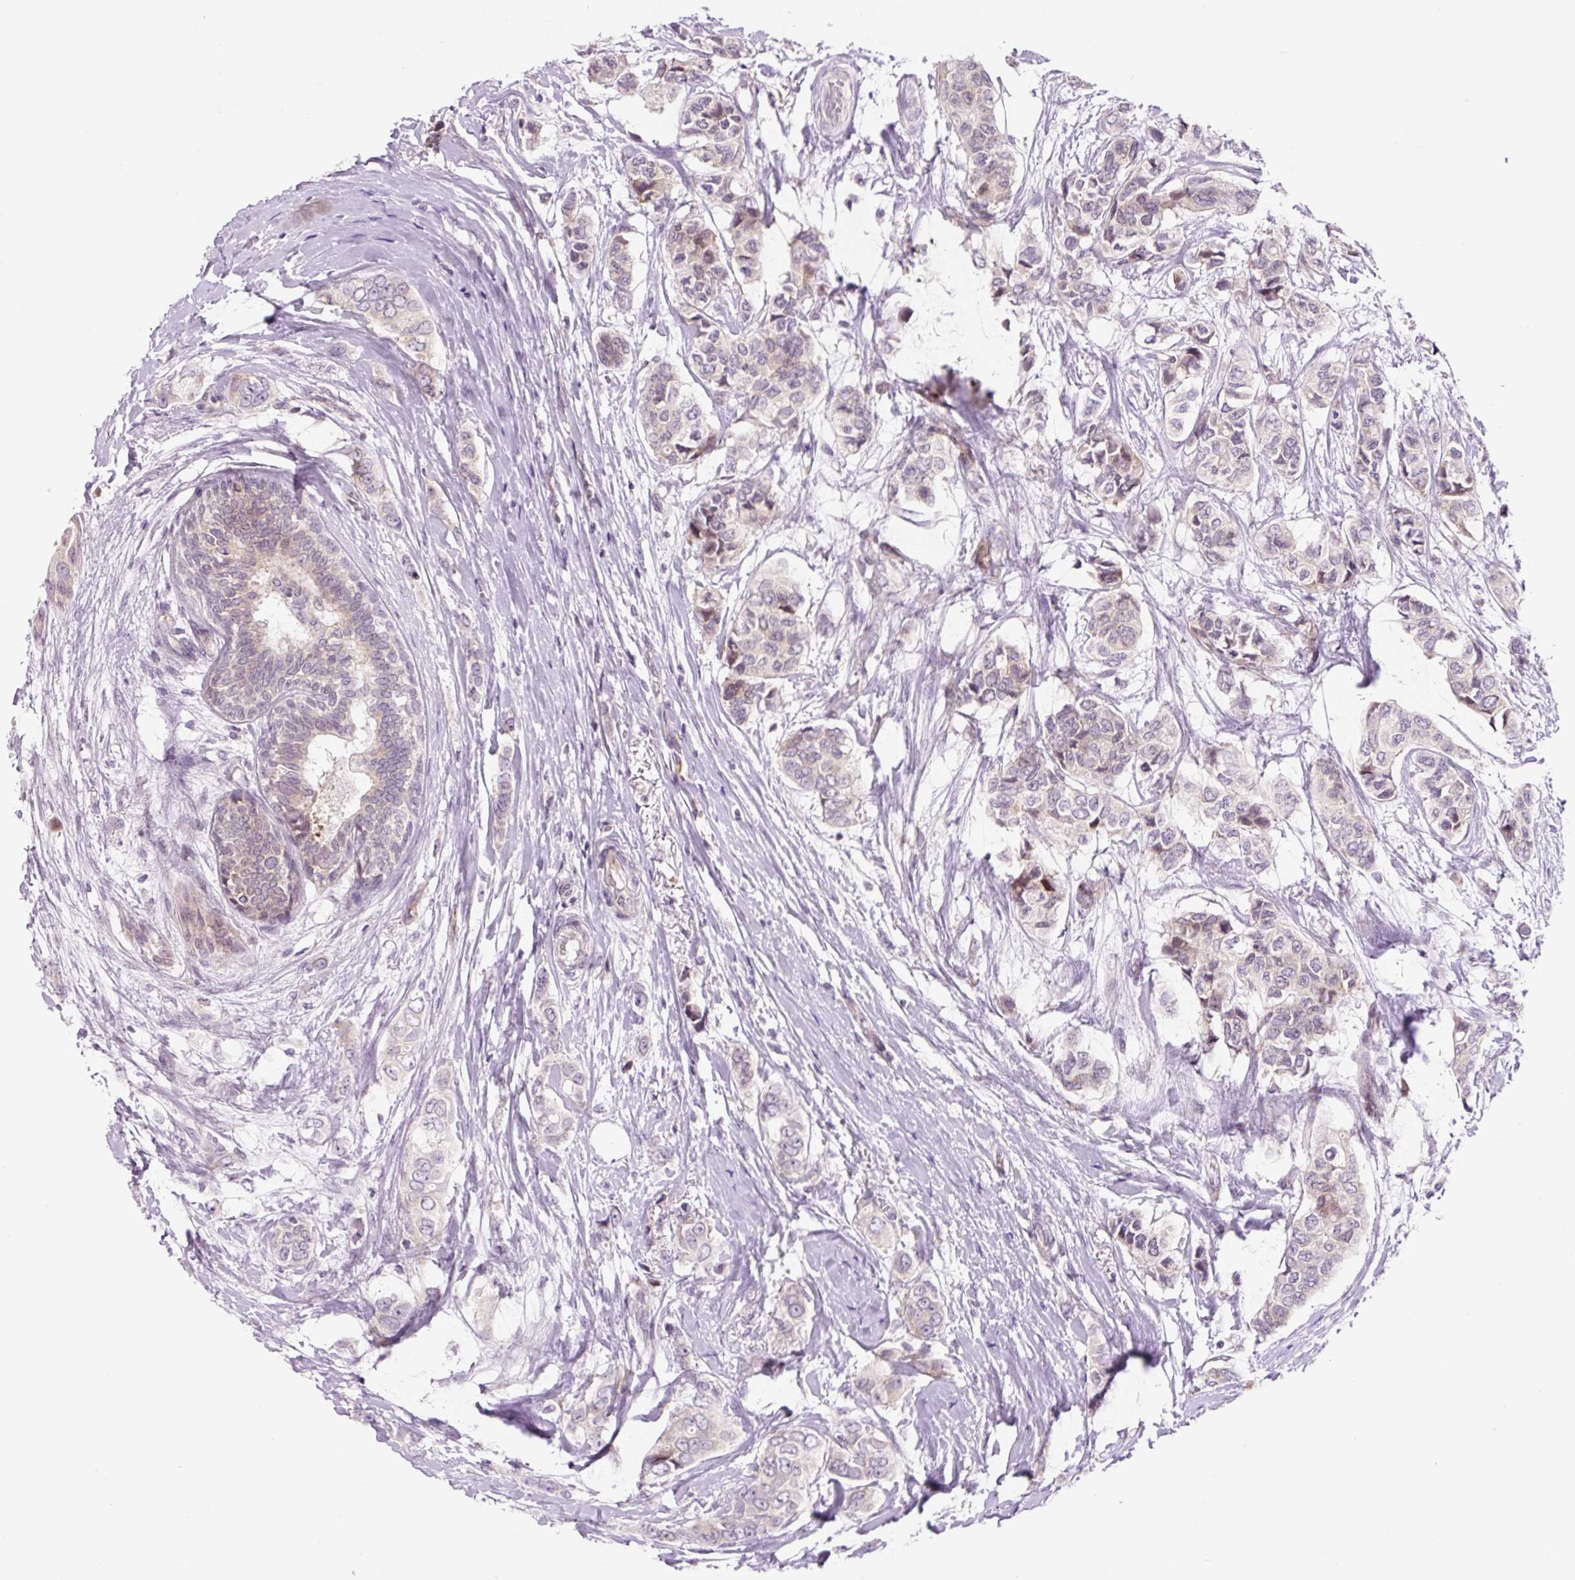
{"staining": {"intensity": "negative", "quantity": "none", "location": "none"}, "tissue": "breast cancer", "cell_type": "Tumor cells", "image_type": "cancer", "snomed": [{"axis": "morphology", "description": "Lobular carcinoma"}, {"axis": "topography", "description": "Breast"}], "caption": "High magnification brightfield microscopy of lobular carcinoma (breast) stained with DAB (3,3'-diaminobenzidine) (brown) and counterstained with hematoxylin (blue): tumor cells show no significant staining. Brightfield microscopy of immunohistochemistry stained with DAB (3,3'-diaminobenzidine) (brown) and hematoxylin (blue), captured at high magnification.", "gene": "RPL41", "patient": {"sex": "female", "age": 51}}